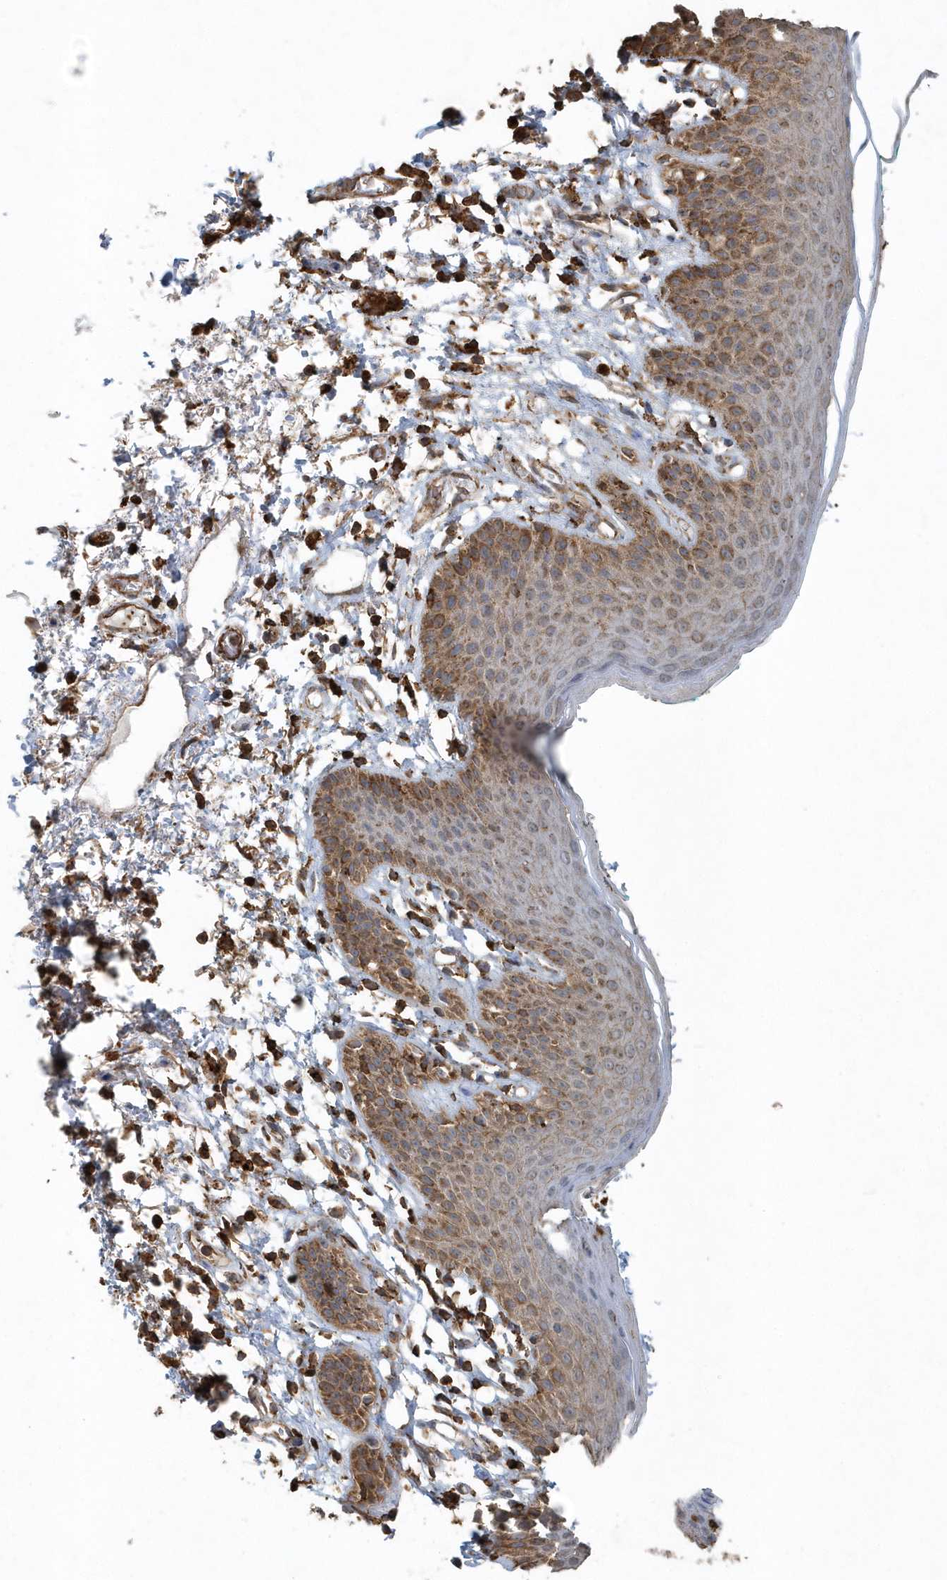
{"staining": {"intensity": "moderate", "quantity": "25%-75%", "location": "cytoplasmic/membranous"}, "tissue": "skin", "cell_type": "Epidermal cells", "image_type": "normal", "snomed": [{"axis": "morphology", "description": "Normal tissue, NOS"}, {"axis": "topography", "description": "Anal"}], "caption": "Epidermal cells exhibit moderate cytoplasmic/membranous positivity in about 25%-75% of cells in normal skin. The staining was performed using DAB (3,3'-diaminobenzidine), with brown indicating positive protein expression. Nuclei are stained blue with hematoxylin.", "gene": "MMUT", "patient": {"sex": "male", "age": 74}}